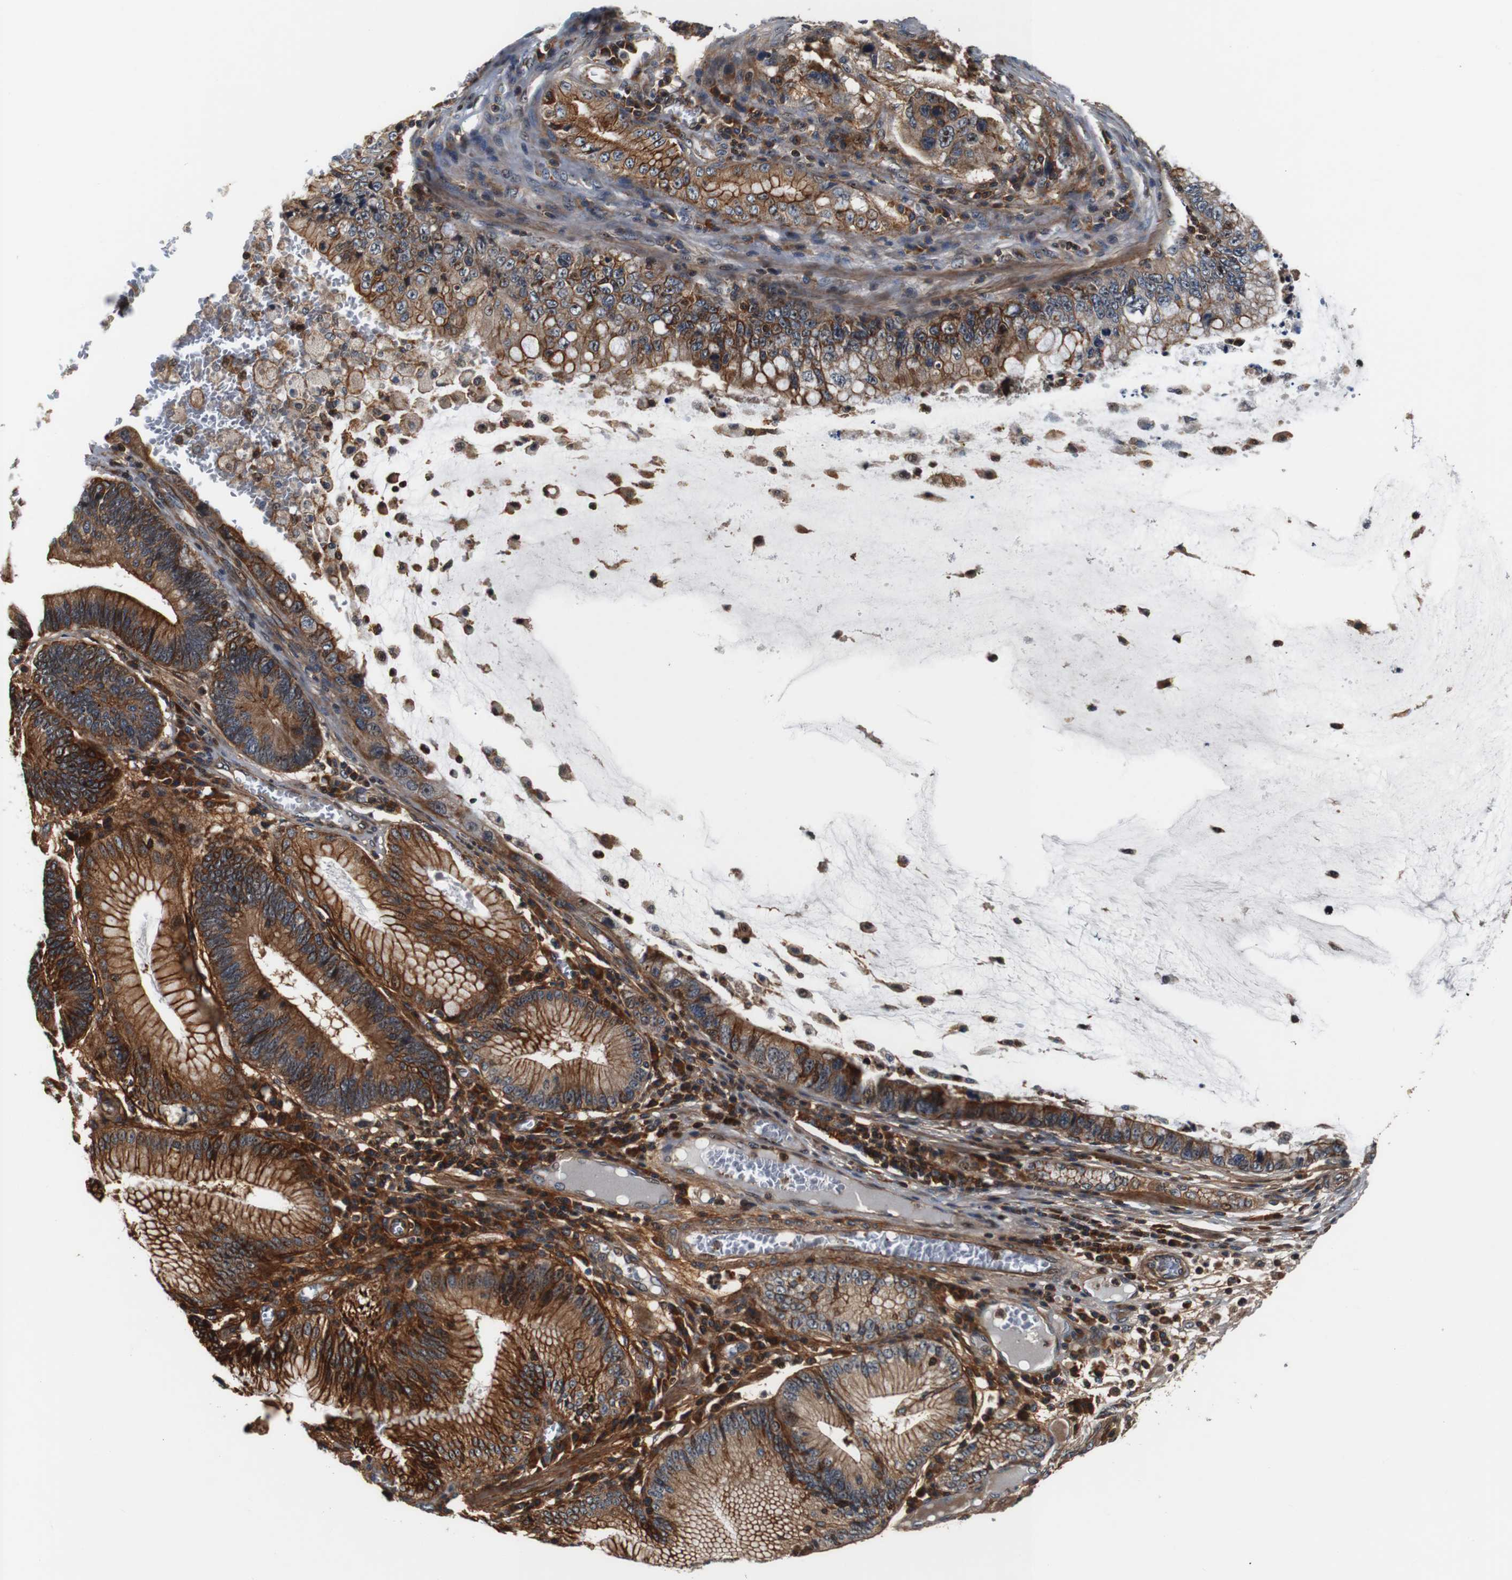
{"staining": {"intensity": "strong", "quantity": ">75%", "location": "cytoplasmic/membranous"}, "tissue": "stomach cancer", "cell_type": "Tumor cells", "image_type": "cancer", "snomed": [{"axis": "morphology", "description": "Adenocarcinoma, NOS"}, {"axis": "topography", "description": "Stomach"}], "caption": "The photomicrograph reveals a brown stain indicating the presence of a protein in the cytoplasmic/membranous of tumor cells in stomach adenocarcinoma.", "gene": "LRP4", "patient": {"sex": "male", "age": 59}}